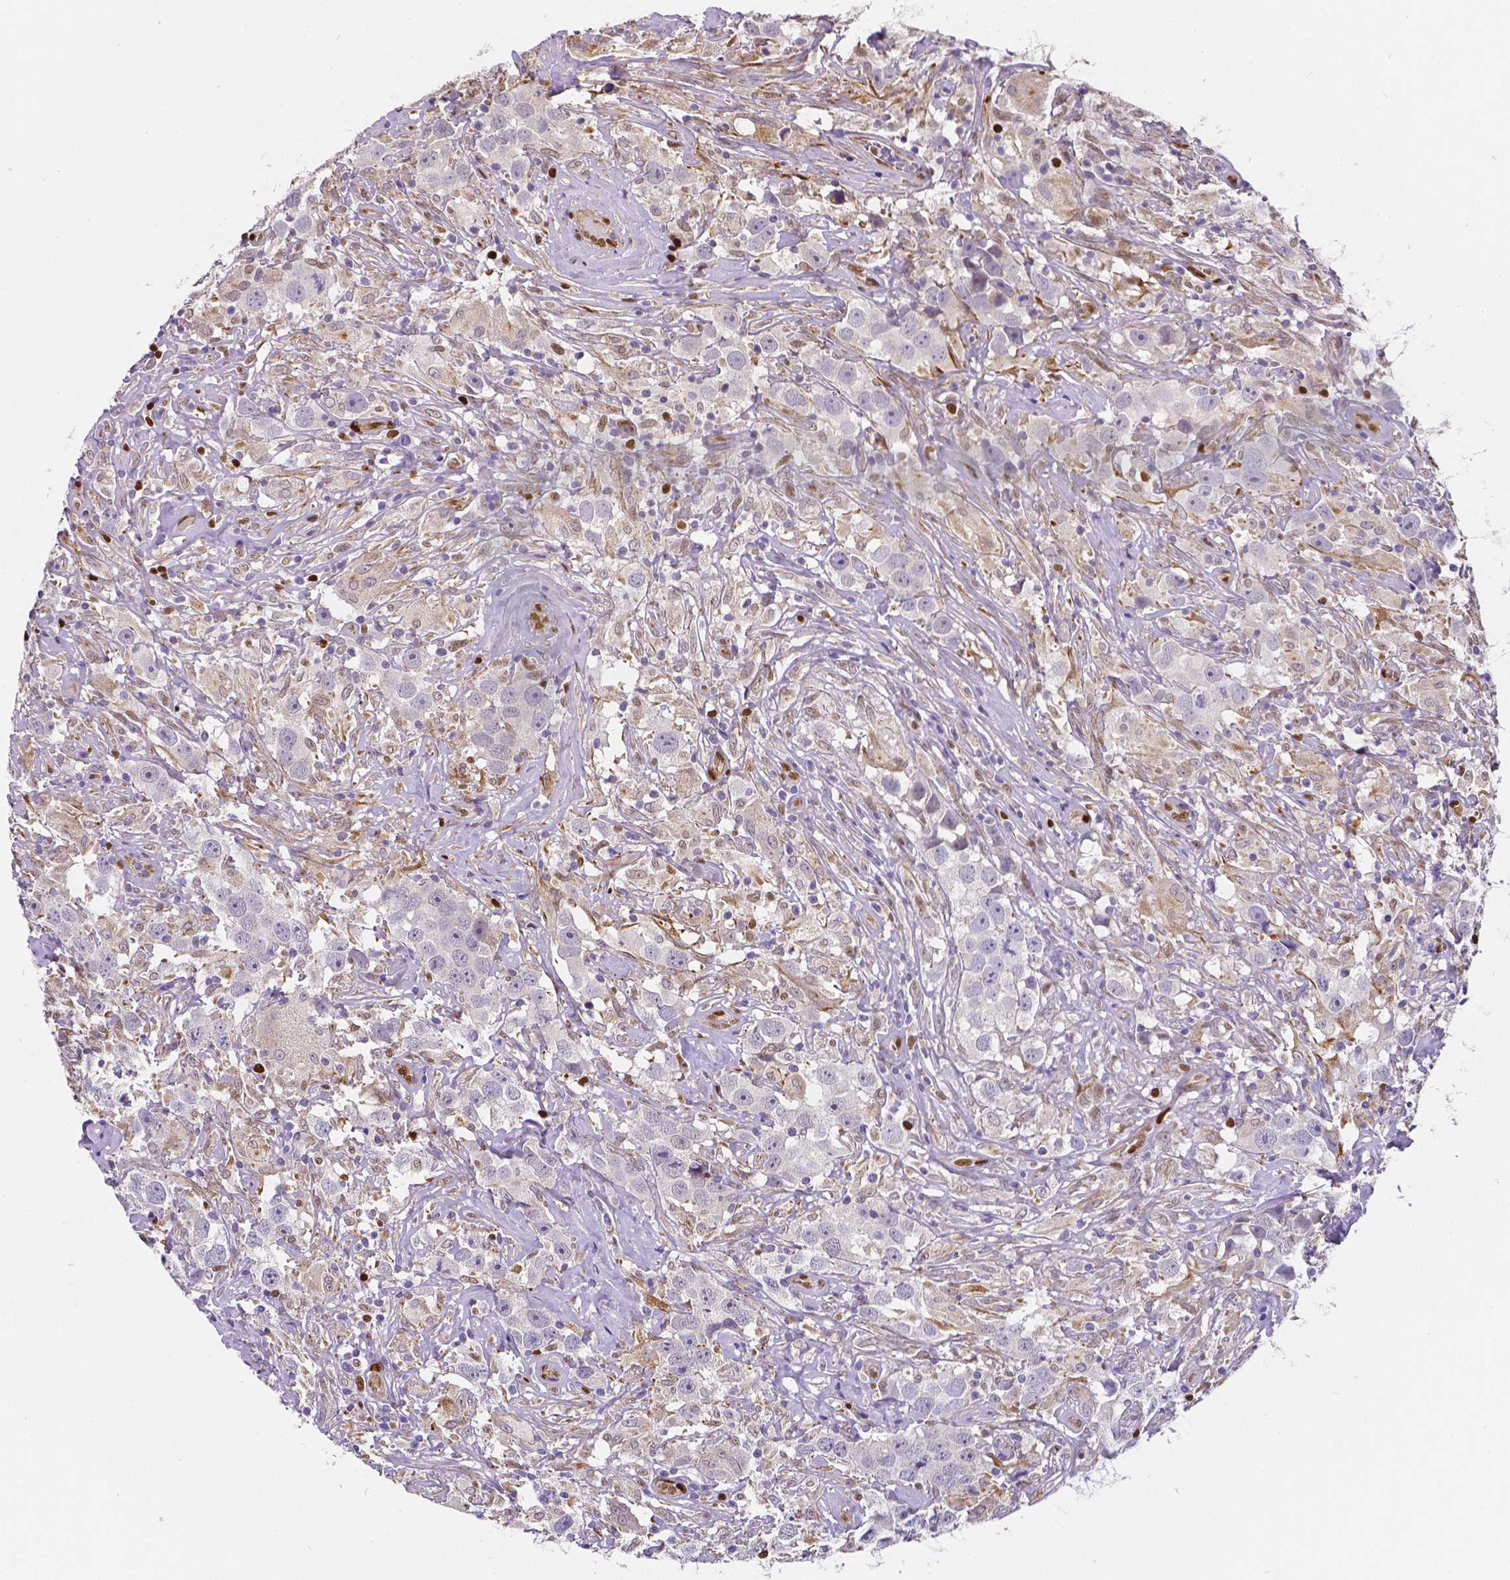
{"staining": {"intensity": "negative", "quantity": "none", "location": "none"}, "tissue": "testis cancer", "cell_type": "Tumor cells", "image_type": "cancer", "snomed": [{"axis": "morphology", "description": "Seminoma, NOS"}, {"axis": "topography", "description": "Testis"}], "caption": "An immunohistochemistry (IHC) image of testis cancer (seminoma) is shown. There is no staining in tumor cells of testis cancer (seminoma).", "gene": "MEF2C", "patient": {"sex": "male", "age": 49}}